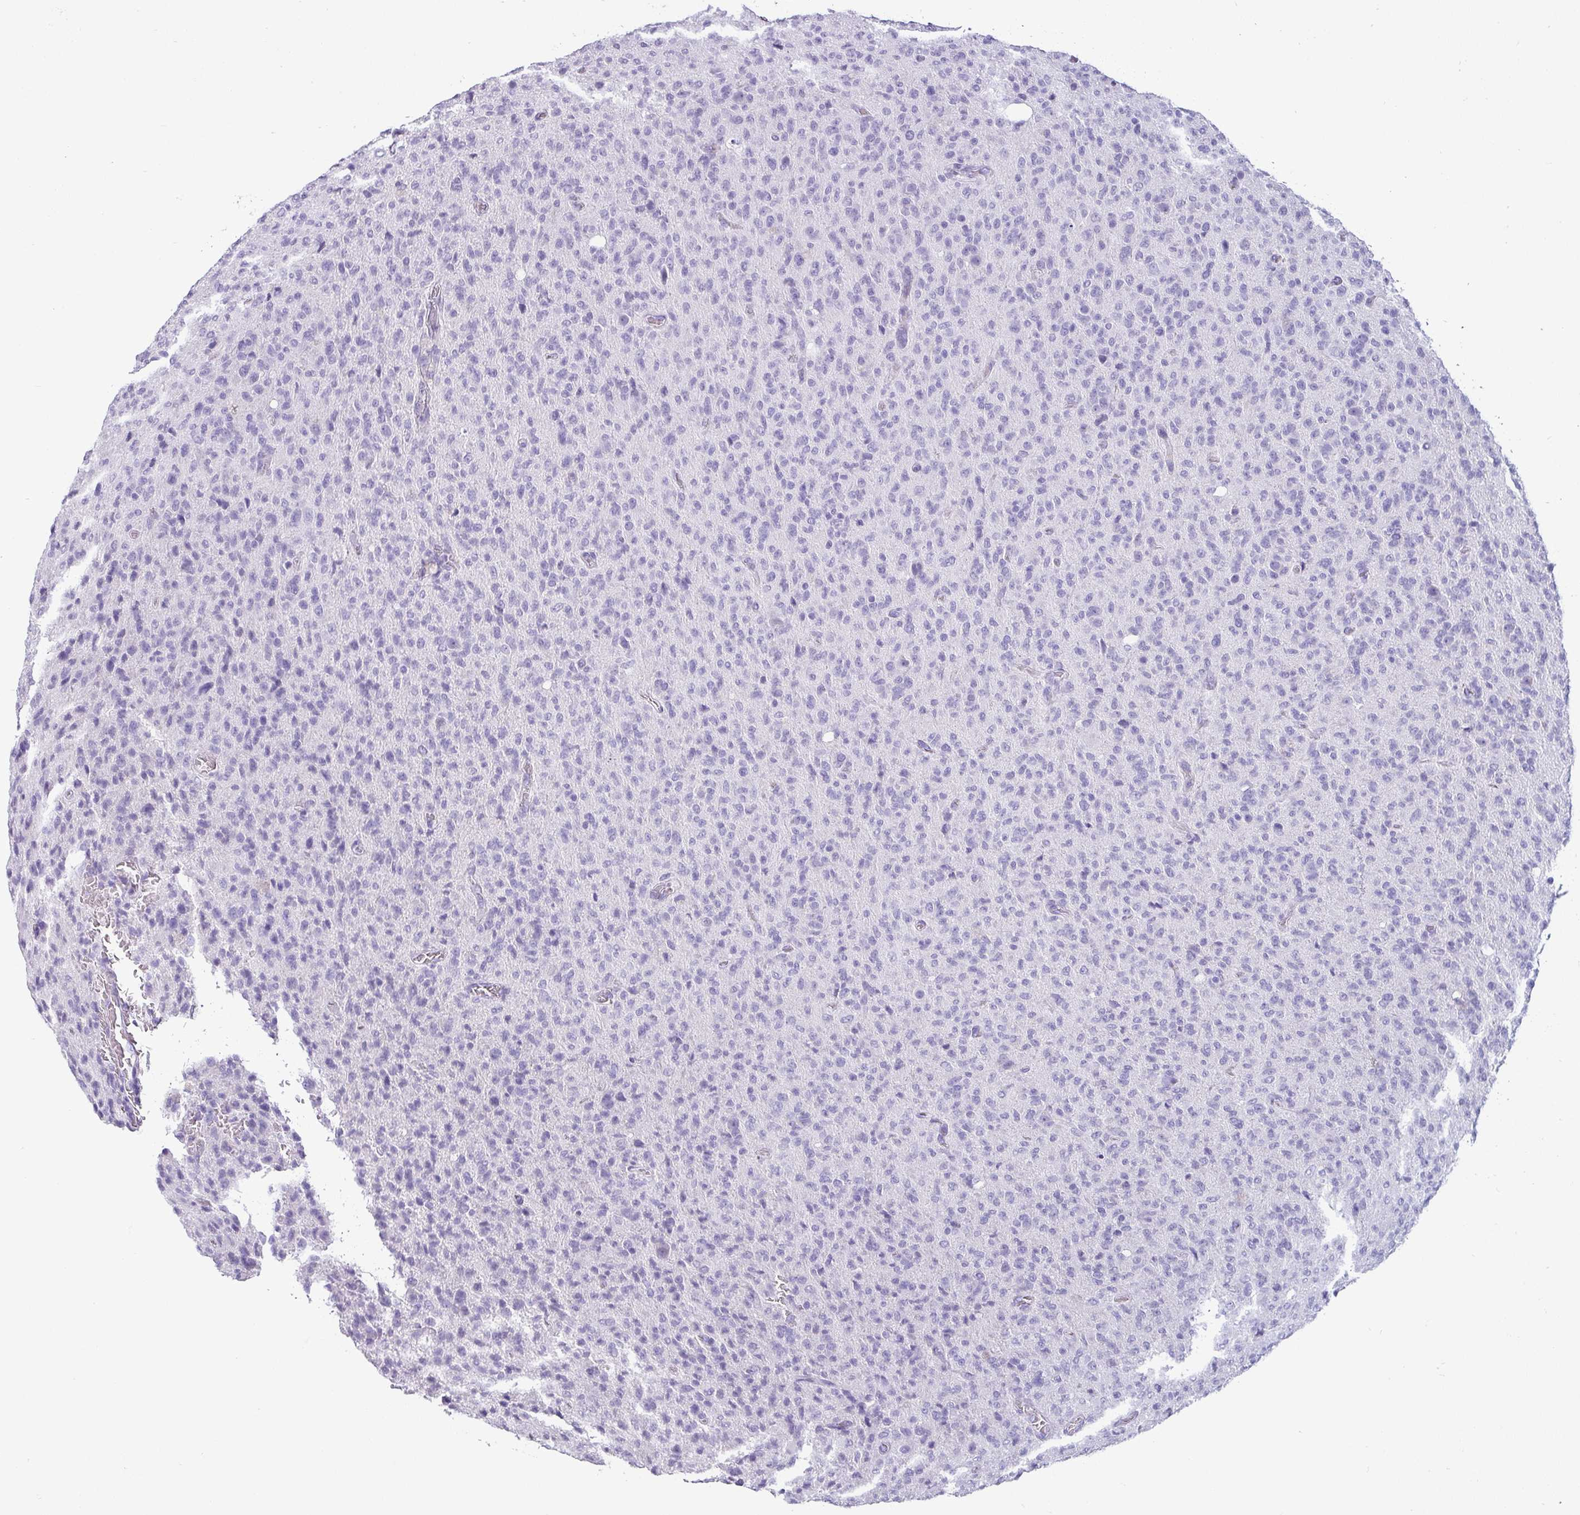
{"staining": {"intensity": "negative", "quantity": "none", "location": "none"}, "tissue": "glioma", "cell_type": "Tumor cells", "image_type": "cancer", "snomed": [{"axis": "morphology", "description": "Glioma, malignant, High grade"}, {"axis": "topography", "description": "Brain"}], "caption": "The IHC micrograph has no significant positivity in tumor cells of malignant glioma (high-grade) tissue.", "gene": "VCY1B", "patient": {"sex": "female", "age": 57}}